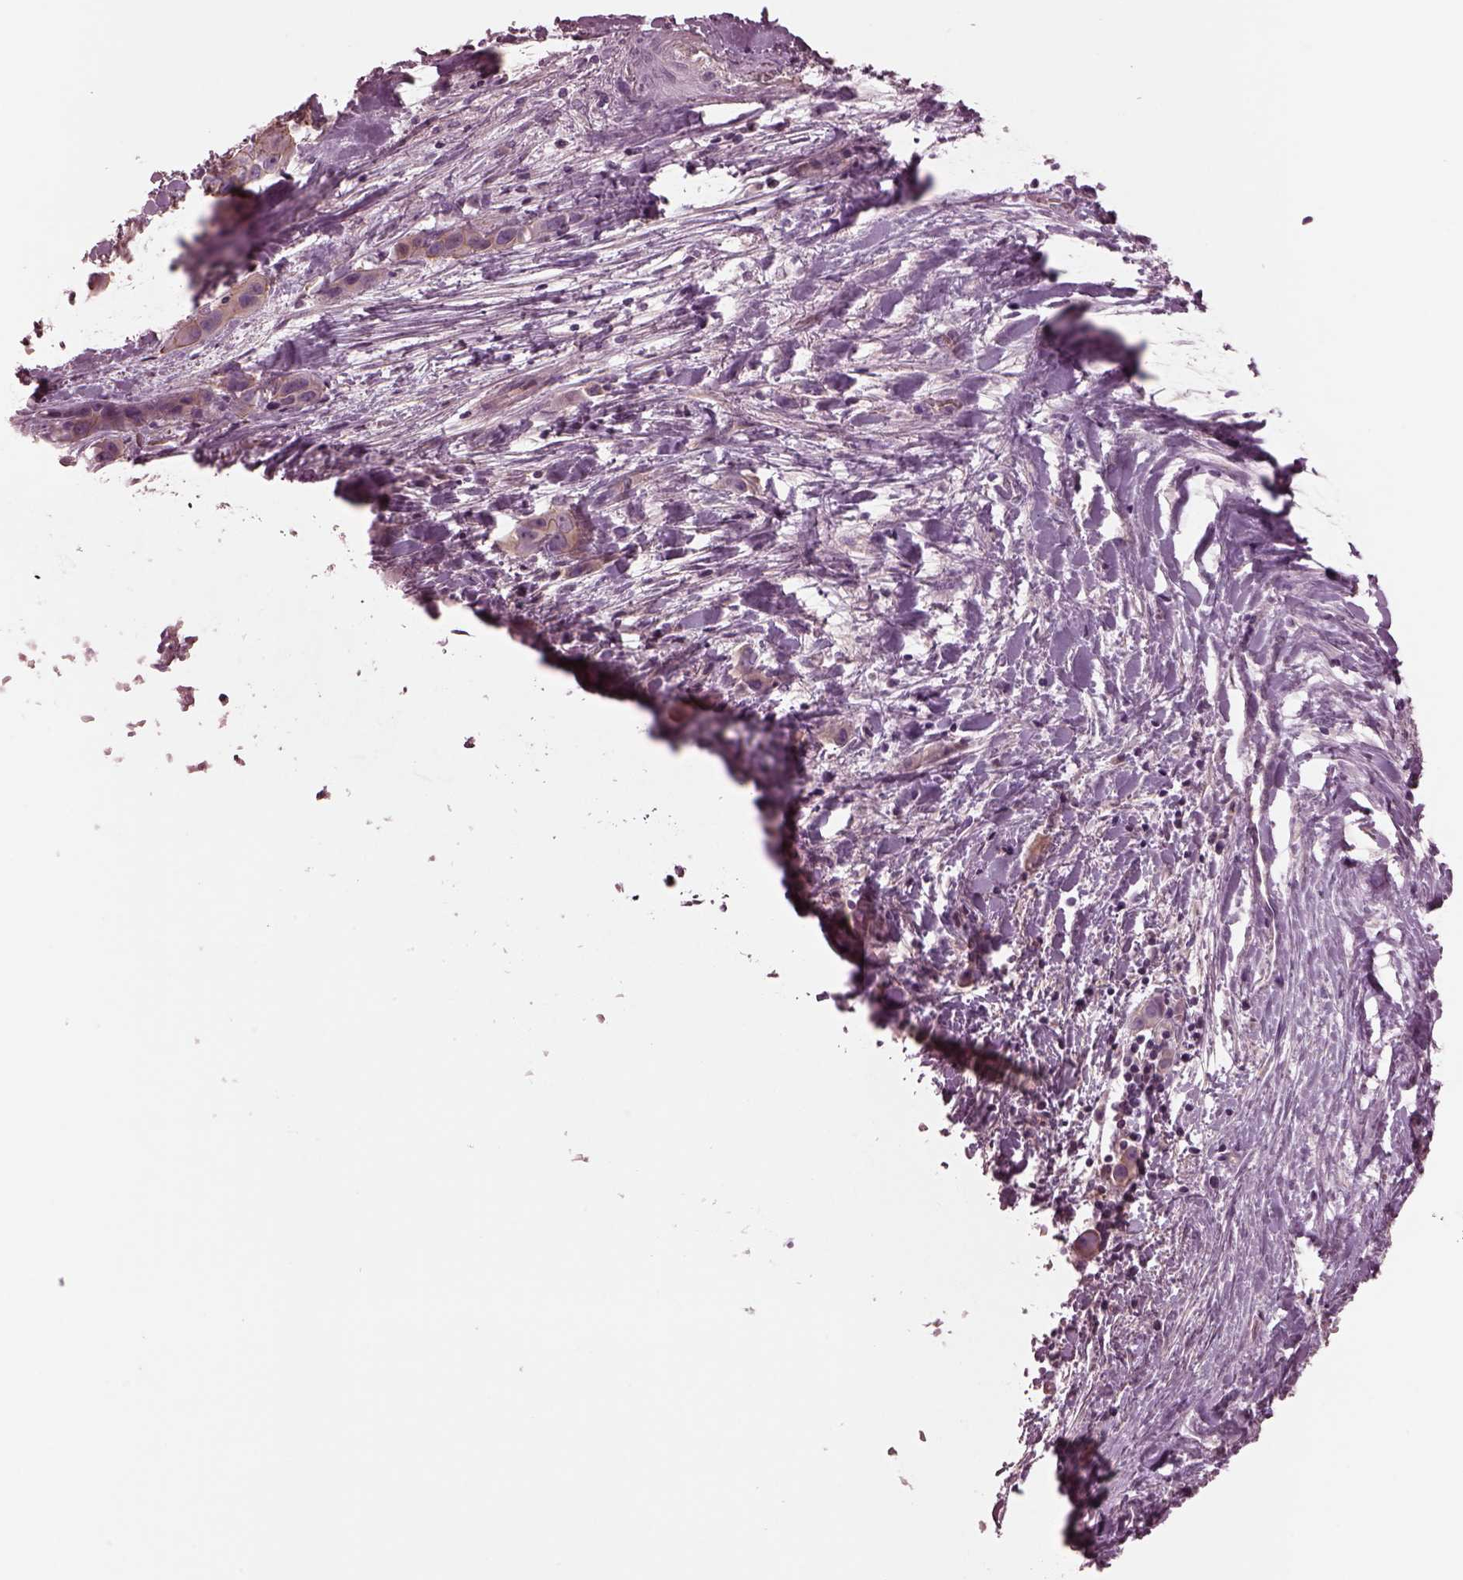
{"staining": {"intensity": "moderate", "quantity": ">75%", "location": "cytoplasmic/membranous"}, "tissue": "liver cancer", "cell_type": "Tumor cells", "image_type": "cancer", "snomed": [{"axis": "morphology", "description": "Cholangiocarcinoma"}, {"axis": "topography", "description": "Liver"}], "caption": "A micrograph showing moderate cytoplasmic/membranous positivity in about >75% of tumor cells in liver cancer (cholangiocarcinoma), as visualized by brown immunohistochemical staining.", "gene": "ODAD1", "patient": {"sex": "female", "age": 52}}